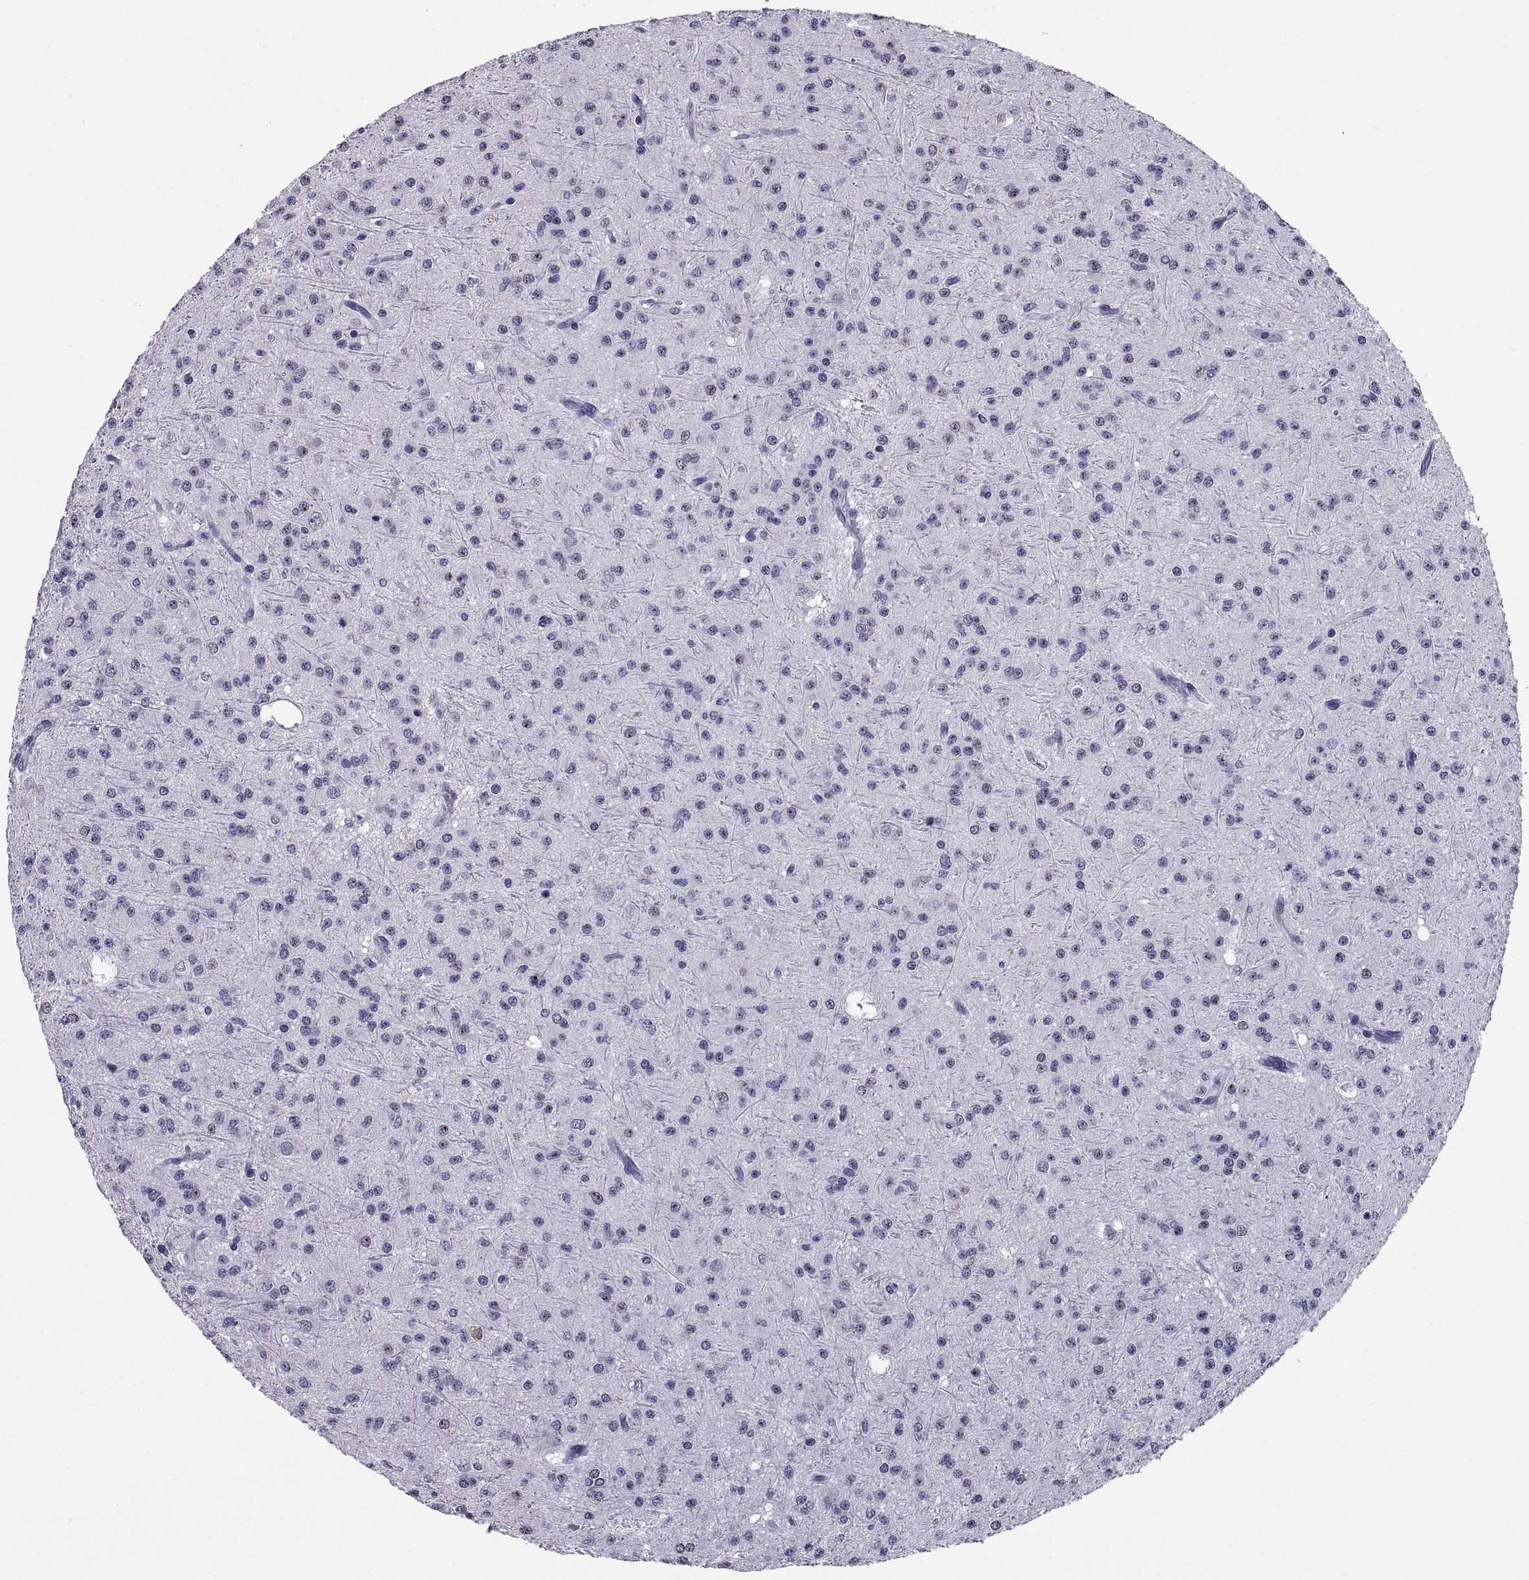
{"staining": {"intensity": "negative", "quantity": "none", "location": "none"}, "tissue": "glioma", "cell_type": "Tumor cells", "image_type": "cancer", "snomed": [{"axis": "morphology", "description": "Glioma, malignant, Low grade"}, {"axis": "topography", "description": "Brain"}], "caption": "This is a histopathology image of immunohistochemistry staining of low-grade glioma (malignant), which shows no expression in tumor cells.", "gene": "TGFBR3L", "patient": {"sex": "male", "age": 27}}